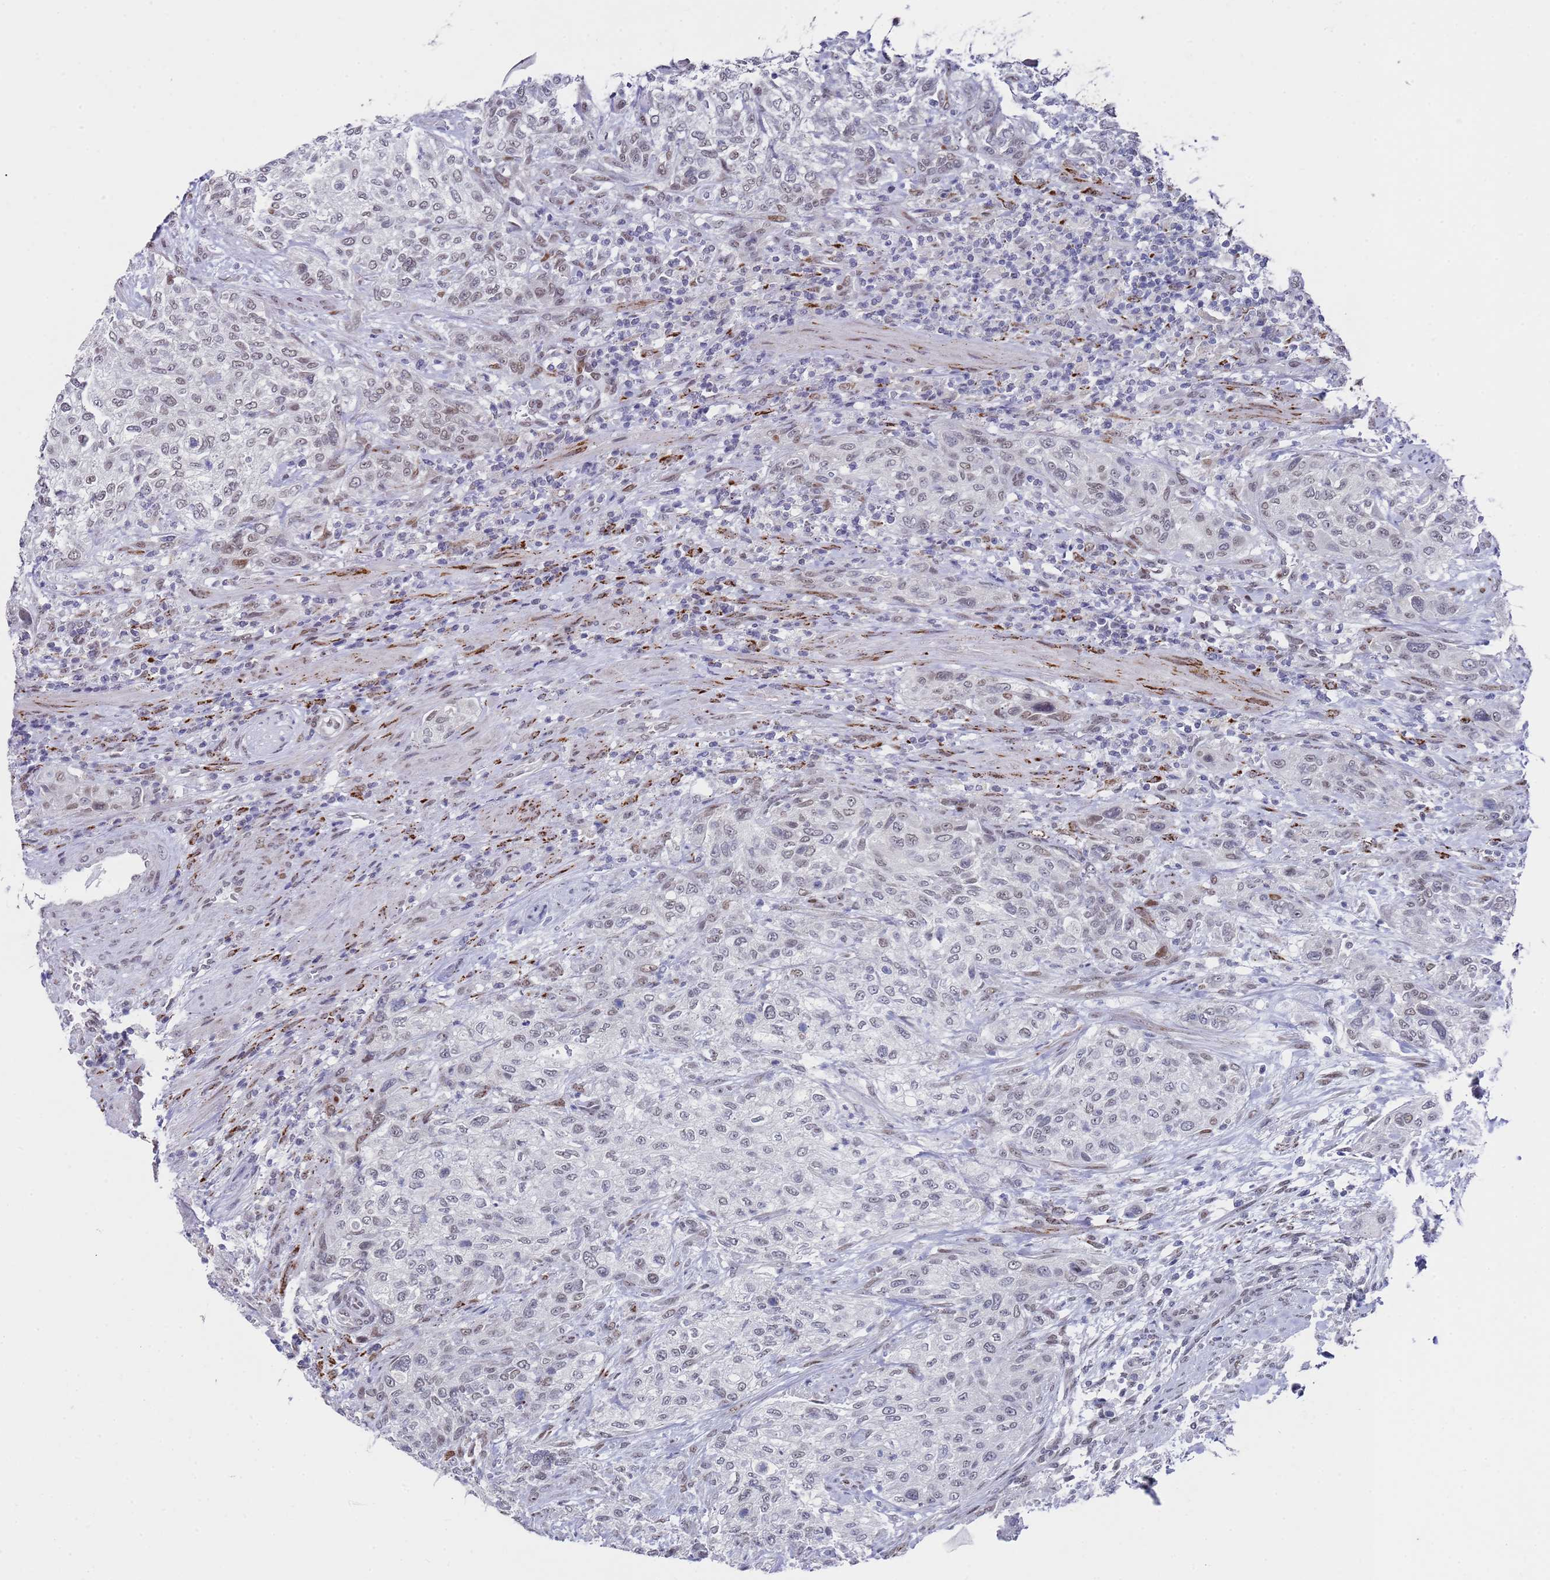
{"staining": {"intensity": "weak", "quantity": "25%-75%", "location": "nuclear"}, "tissue": "urothelial cancer", "cell_type": "Tumor cells", "image_type": "cancer", "snomed": [{"axis": "morphology", "description": "Normal tissue, NOS"}, {"axis": "morphology", "description": "Urothelial carcinoma, NOS"}, {"axis": "topography", "description": "Urinary bladder"}, {"axis": "topography", "description": "Peripheral nerve tissue"}], "caption": "Protein staining of transitional cell carcinoma tissue displays weak nuclear positivity in about 25%-75% of tumor cells. (Stains: DAB in brown, nuclei in blue, Microscopy: brightfield microscopy at high magnification).", "gene": "COPS6", "patient": {"sex": "male", "age": 35}}